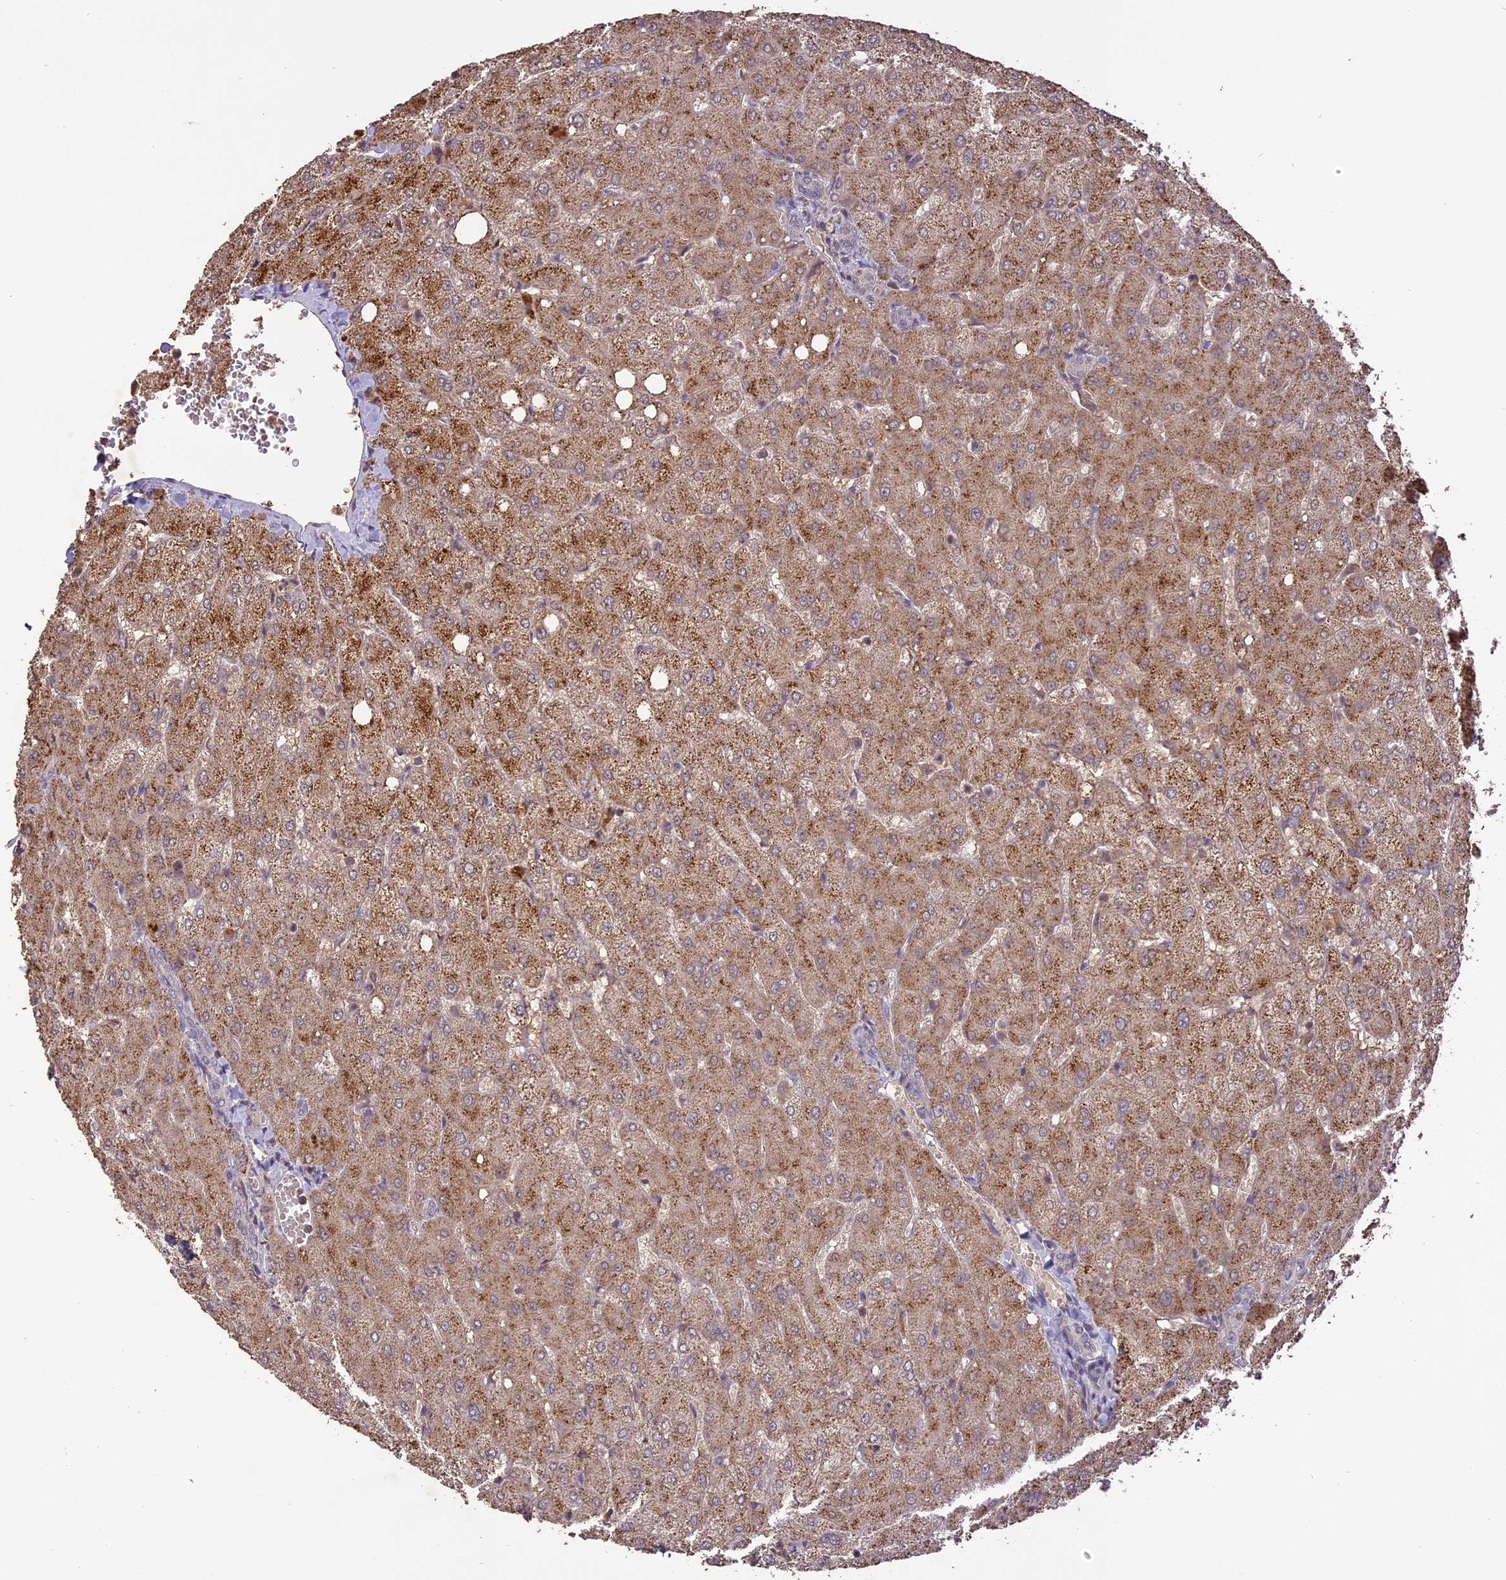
{"staining": {"intensity": "negative", "quantity": "none", "location": "none"}, "tissue": "liver", "cell_type": "Cholangiocytes", "image_type": "normal", "snomed": [{"axis": "morphology", "description": "Normal tissue, NOS"}, {"axis": "topography", "description": "Liver"}], "caption": "High power microscopy image of an IHC photomicrograph of normal liver, revealing no significant positivity in cholangiocytes. (Stains: DAB (3,3'-diaminobenzidine) immunohistochemistry with hematoxylin counter stain, Microscopy: brightfield microscopy at high magnification).", "gene": "TIGD7", "patient": {"sex": "female", "age": 54}}